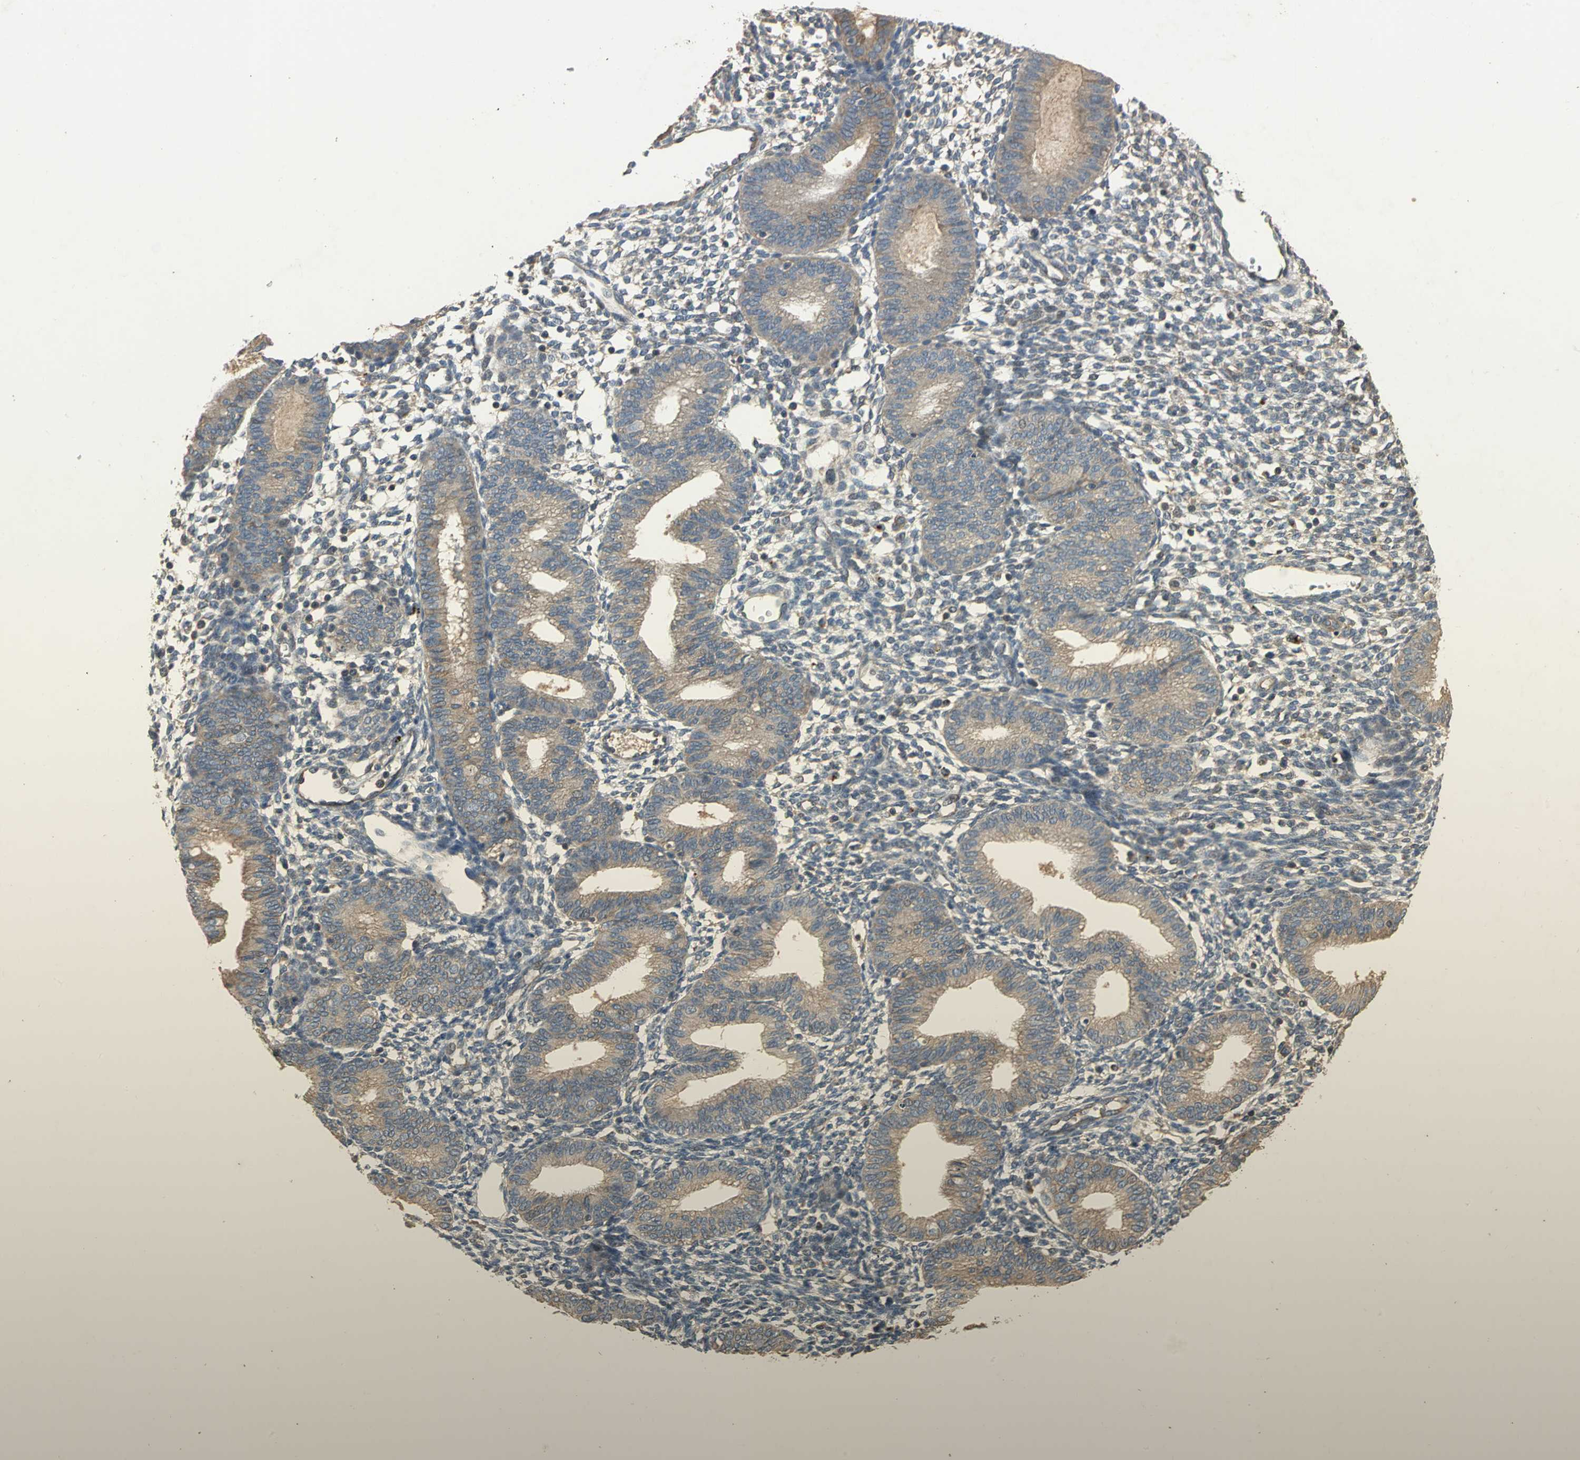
{"staining": {"intensity": "weak", "quantity": ">75%", "location": "cytoplasmic/membranous"}, "tissue": "endometrium", "cell_type": "Cells in endometrial stroma", "image_type": "normal", "snomed": [{"axis": "morphology", "description": "Normal tissue, NOS"}, {"axis": "topography", "description": "Endometrium"}], "caption": "Immunohistochemical staining of unremarkable human endometrium exhibits weak cytoplasmic/membranous protein expression in about >75% of cells in endometrial stroma. The protein of interest is shown in brown color, while the nuclei are stained blue.", "gene": "MET", "patient": {"sex": "female", "age": 61}}